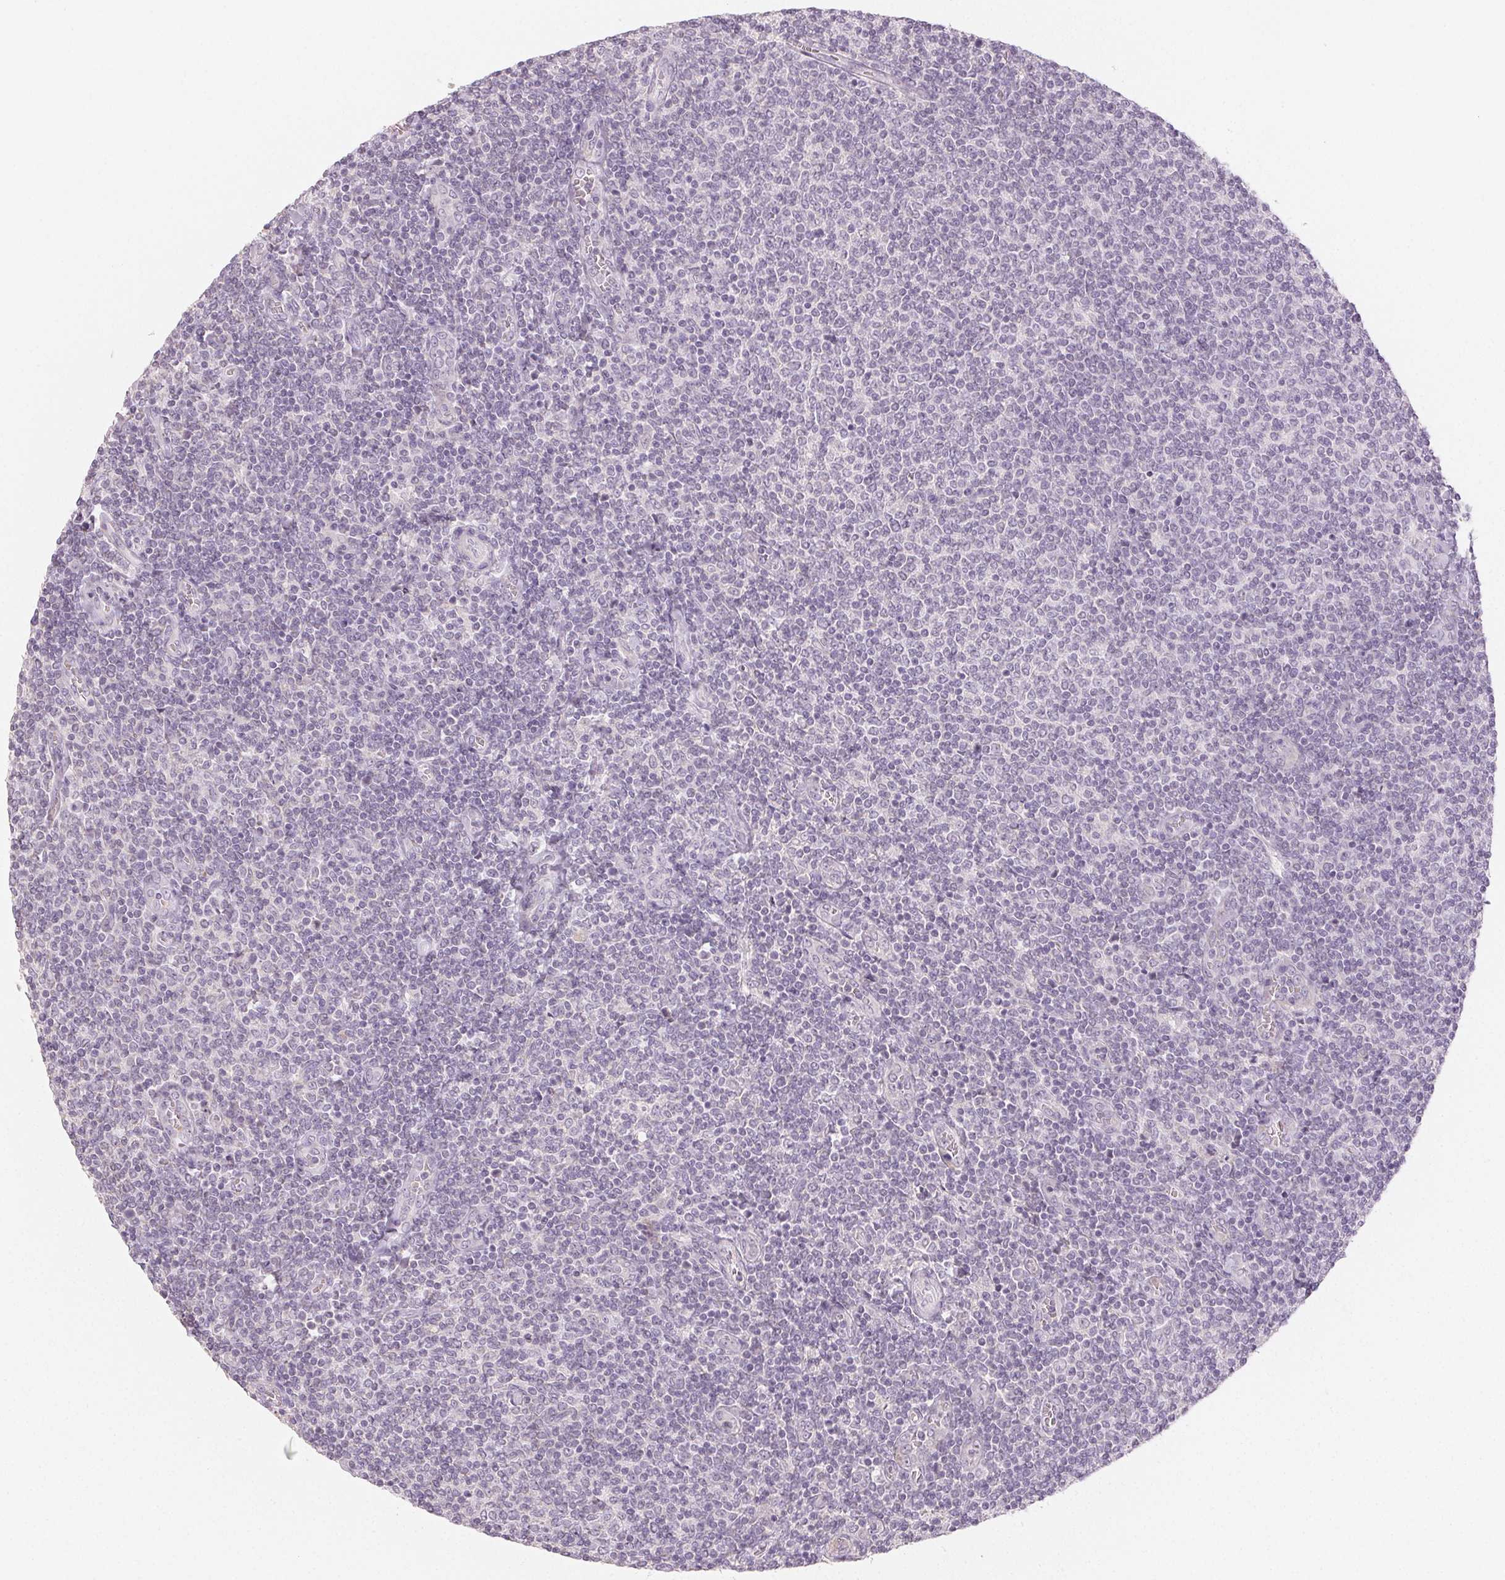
{"staining": {"intensity": "negative", "quantity": "none", "location": "none"}, "tissue": "lymphoma", "cell_type": "Tumor cells", "image_type": "cancer", "snomed": [{"axis": "morphology", "description": "Malignant lymphoma, non-Hodgkin's type, Low grade"}, {"axis": "topography", "description": "Lymph node"}], "caption": "IHC micrograph of neoplastic tissue: lymphoma stained with DAB reveals no significant protein expression in tumor cells. The staining was performed using DAB (3,3'-diaminobenzidine) to visualize the protein expression in brown, while the nuclei were stained in blue with hematoxylin (Magnification: 20x).", "gene": "LVRN", "patient": {"sex": "male", "age": 52}}